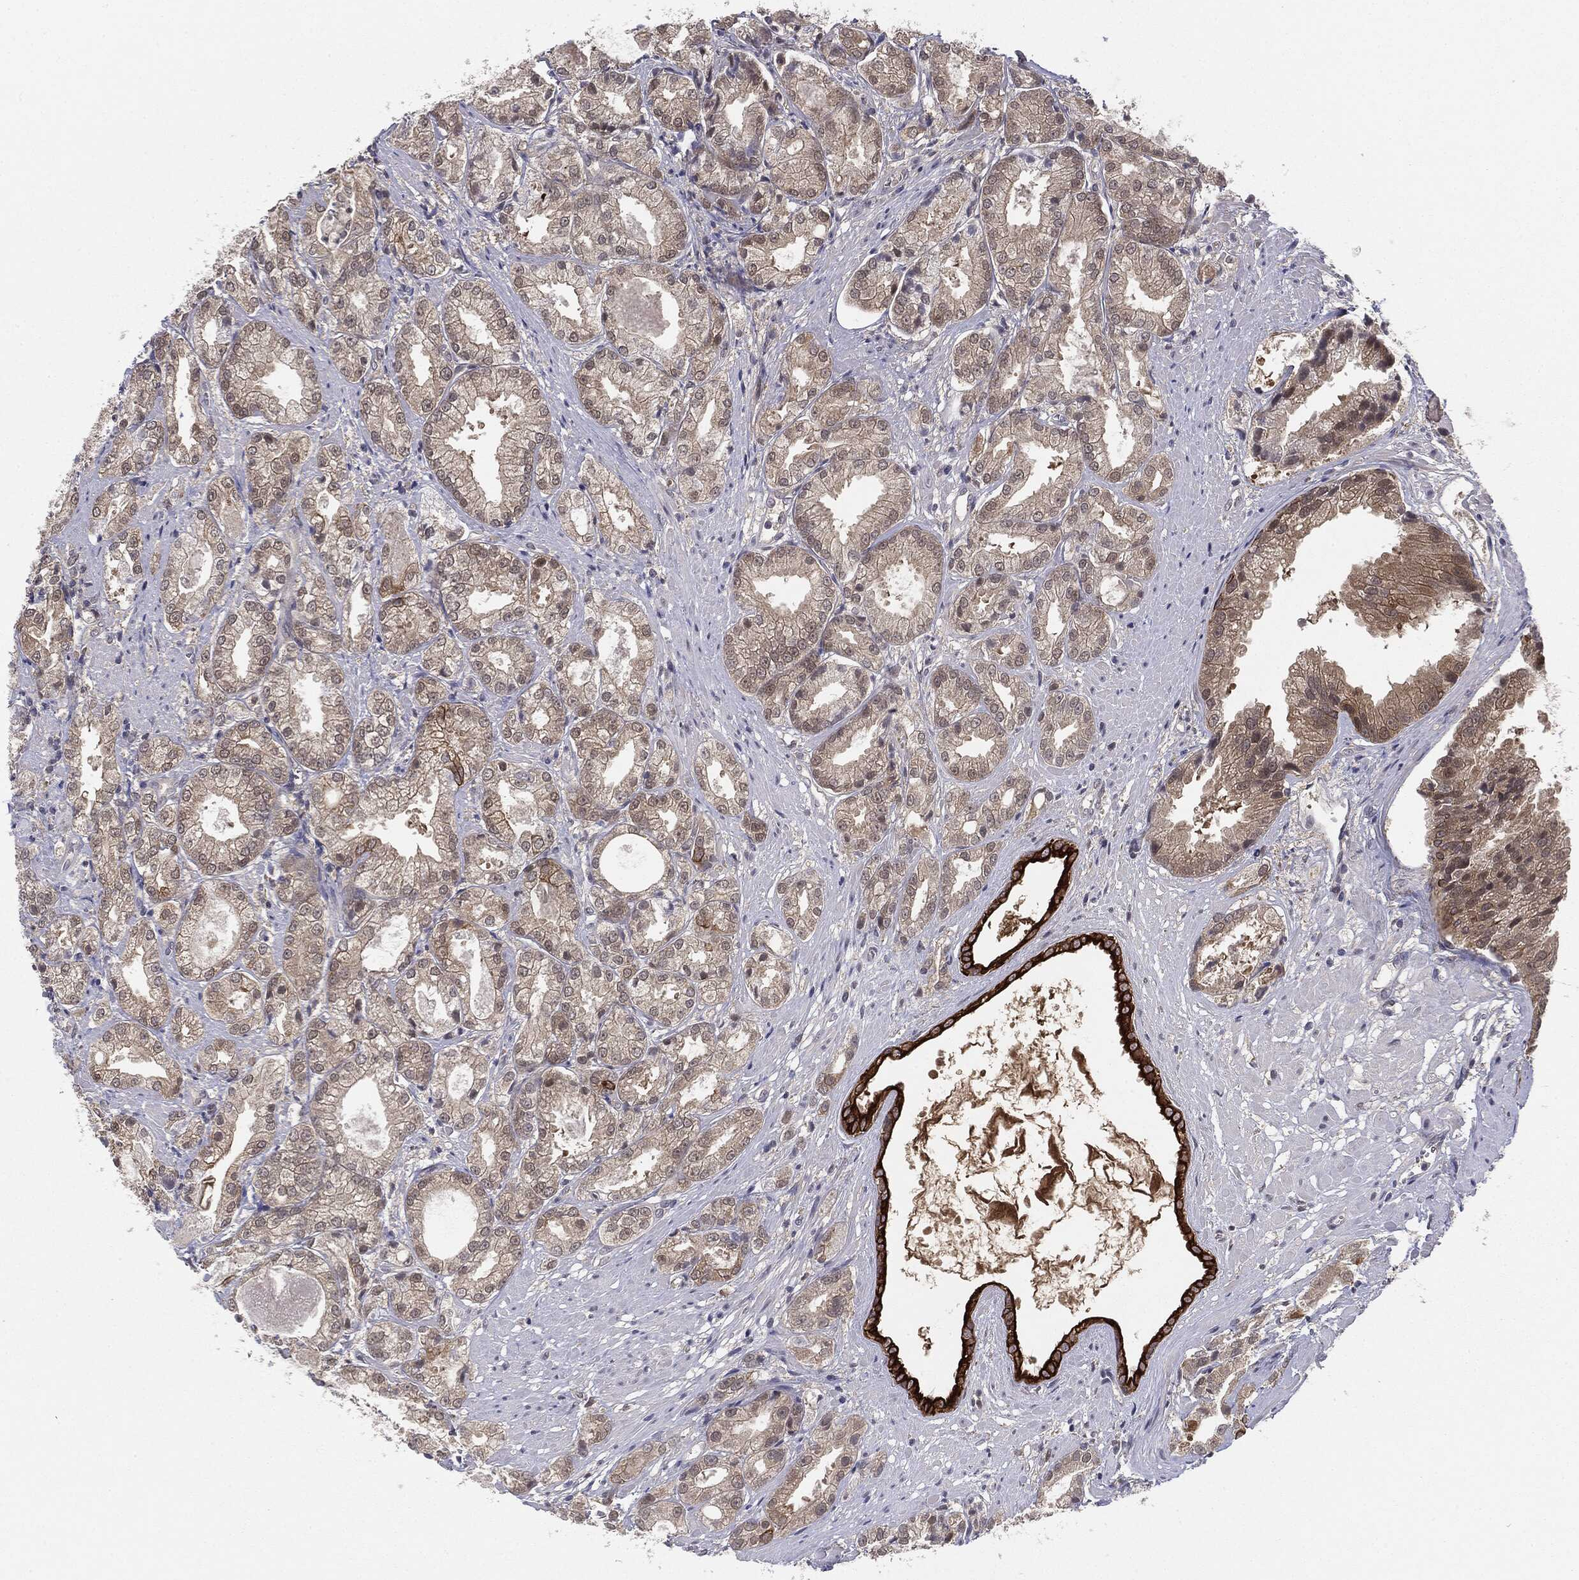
{"staining": {"intensity": "weak", "quantity": "25%-75%", "location": "cytoplasmic/membranous"}, "tissue": "prostate cancer", "cell_type": "Tumor cells", "image_type": "cancer", "snomed": [{"axis": "morphology", "description": "Adenocarcinoma, High grade"}, {"axis": "topography", "description": "Prostate"}], "caption": "Weak cytoplasmic/membranous positivity for a protein is identified in approximately 25%-75% of tumor cells of prostate adenocarcinoma (high-grade) using immunohistochemistry (IHC).", "gene": "KRT7", "patient": {"sex": "male", "age": 61}}